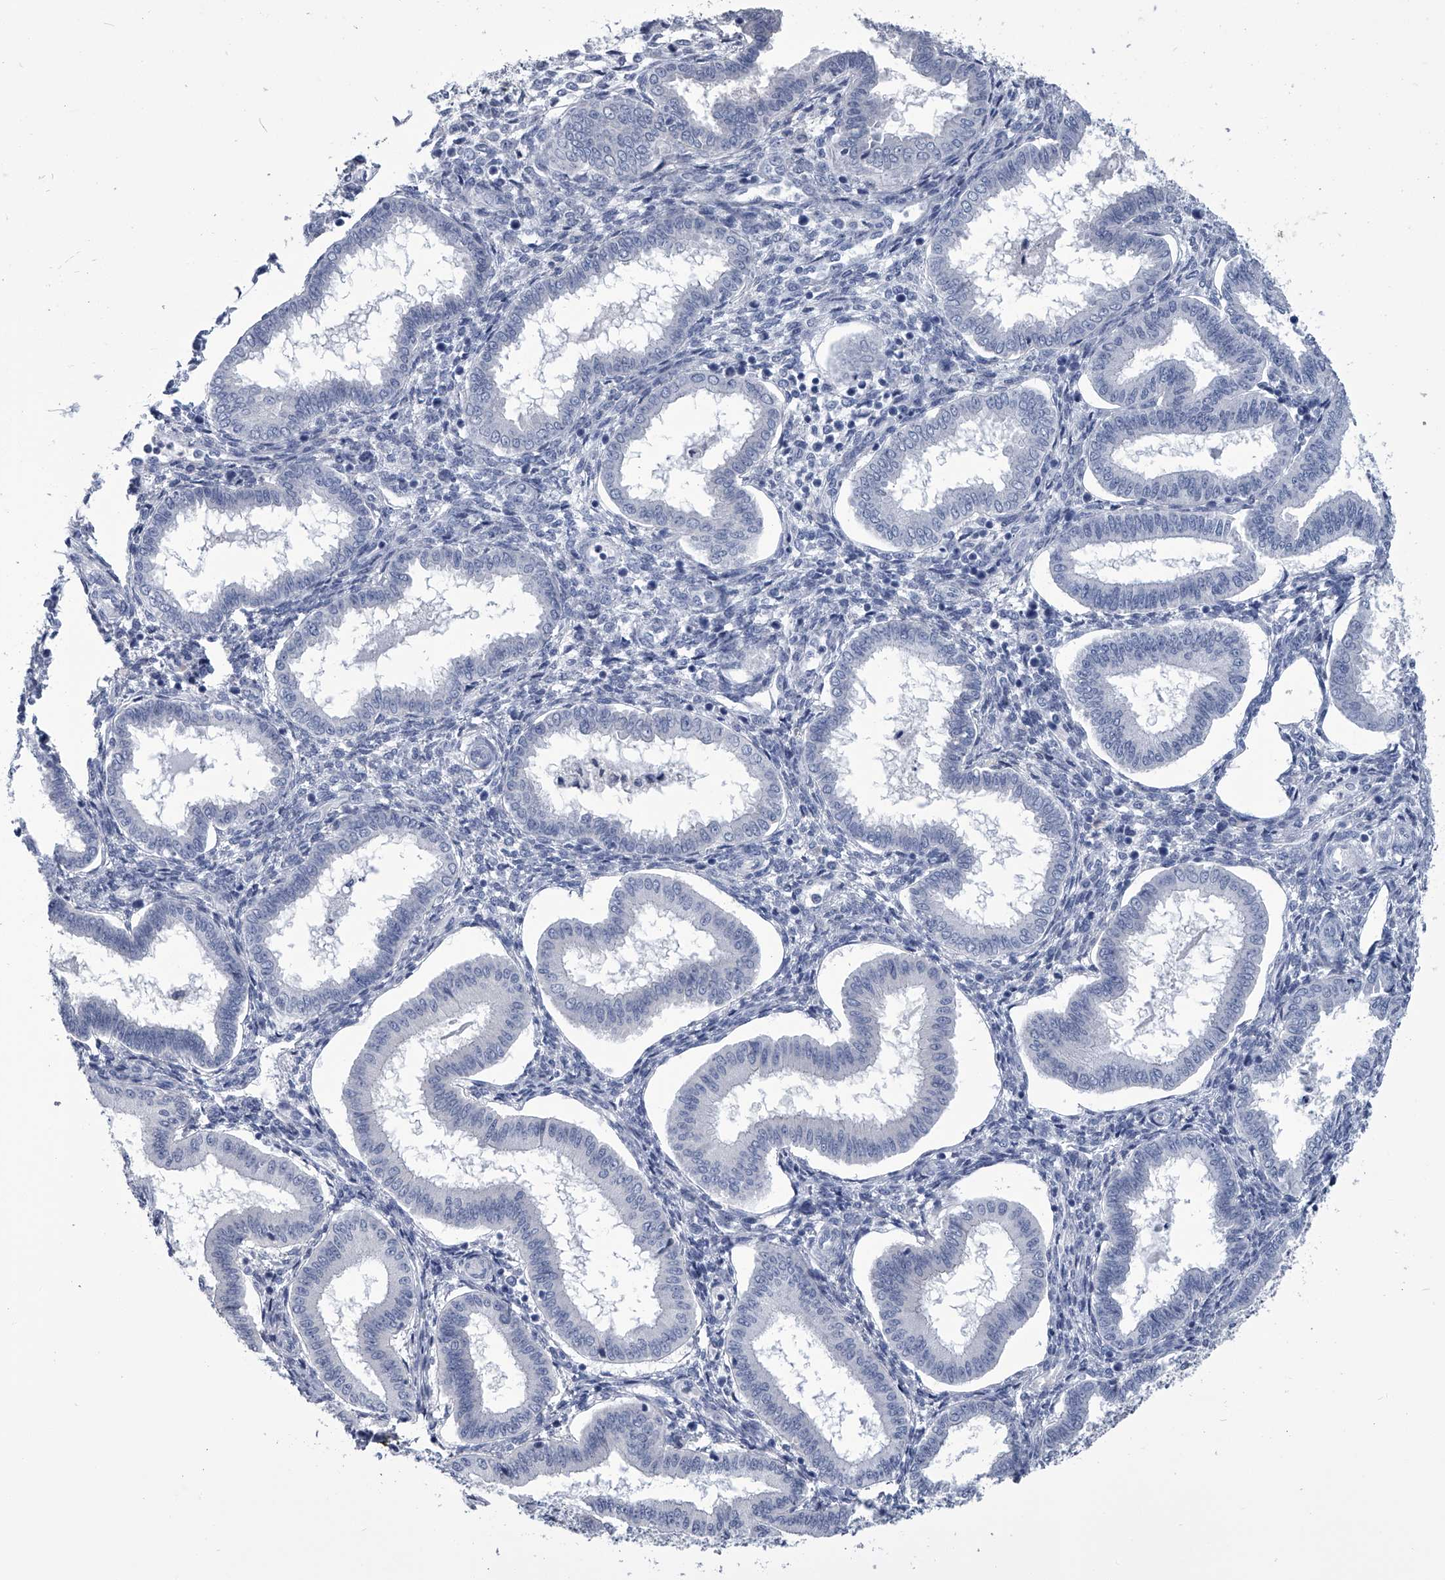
{"staining": {"intensity": "negative", "quantity": "none", "location": "none"}, "tissue": "endometrium", "cell_type": "Cells in endometrial stroma", "image_type": "normal", "snomed": [{"axis": "morphology", "description": "Normal tissue, NOS"}, {"axis": "topography", "description": "Endometrium"}], "caption": "Immunohistochemistry image of normal endometrium: endometrium stained with DAB (3,3'-diaminobenzidine) exhibits no significant protein staining in cells in endometrial stroma. Nuclei are stained in blue.", "gene": "PDXK", "patient": {"sex": "female", "age": 24}}